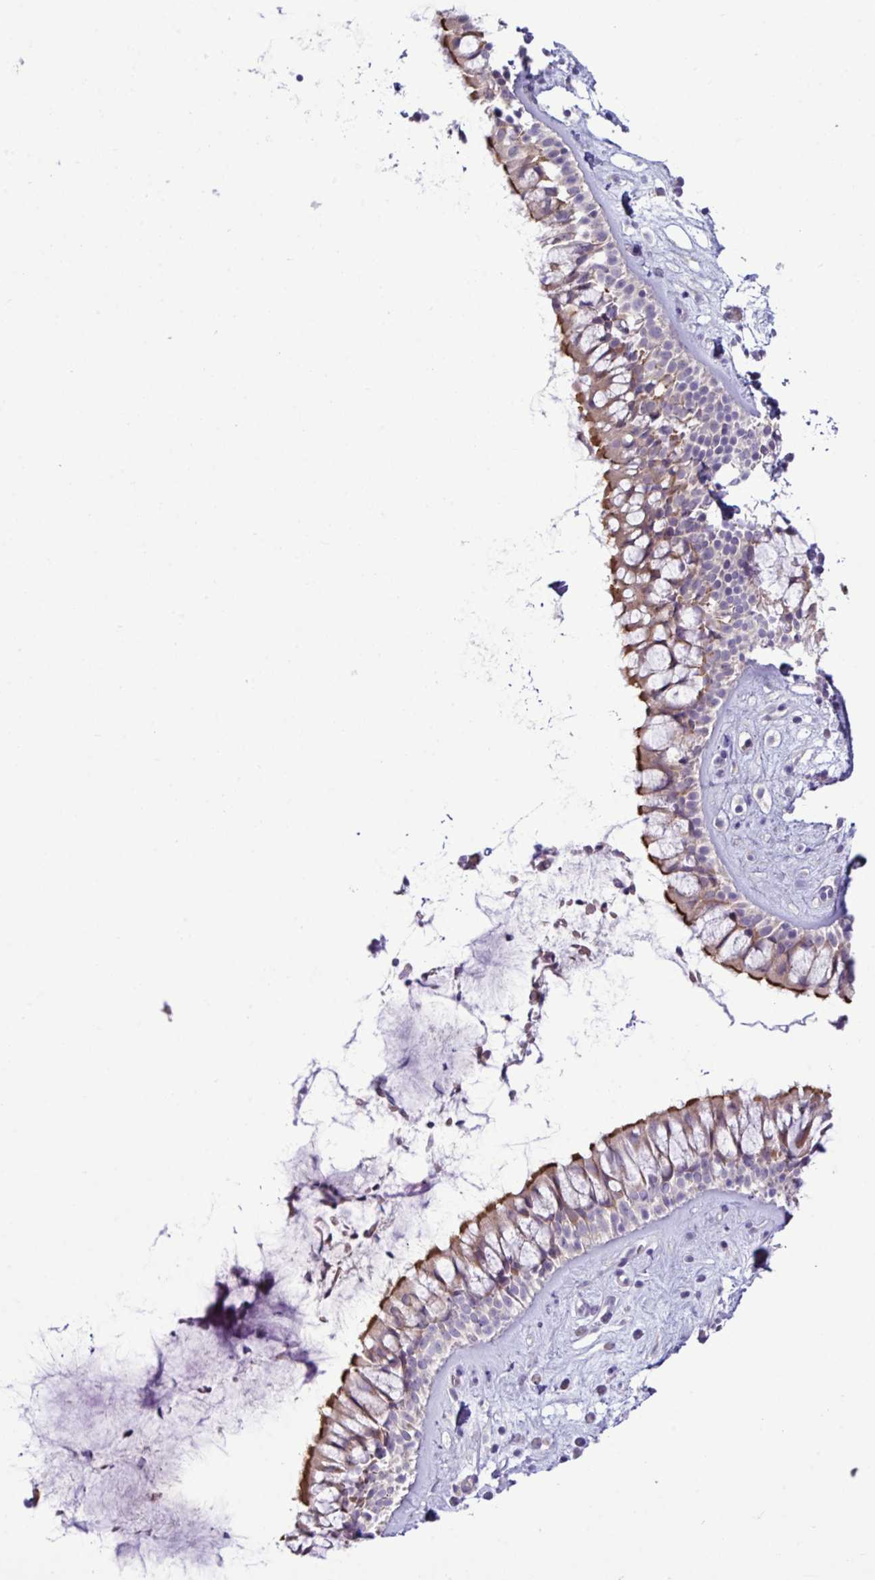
{"staining": {"intensity": "strong", "quantity": "<25%", "location": "cytoplasmic/membranous"}, "tissue": "nasopharynx", "cell_type": "Respiratory epithelial cells", "image_type": "normal", "snomed": [{"axis": "morphology", "description": "Normal tissue, NOS"}, {"axis": "topography", "description": "Nasopharynx"}], "caption": "Nasopharynx stained with DAB (3,3'-diaminobenzidine) immunohistochemistry reveals medium levels of strong cytoplasmic/membranous expression in approximately <25% of respiratory epithelial cells.", "gene": "SYNPO2L", "patient": {"sex": "male", "age": 32}}